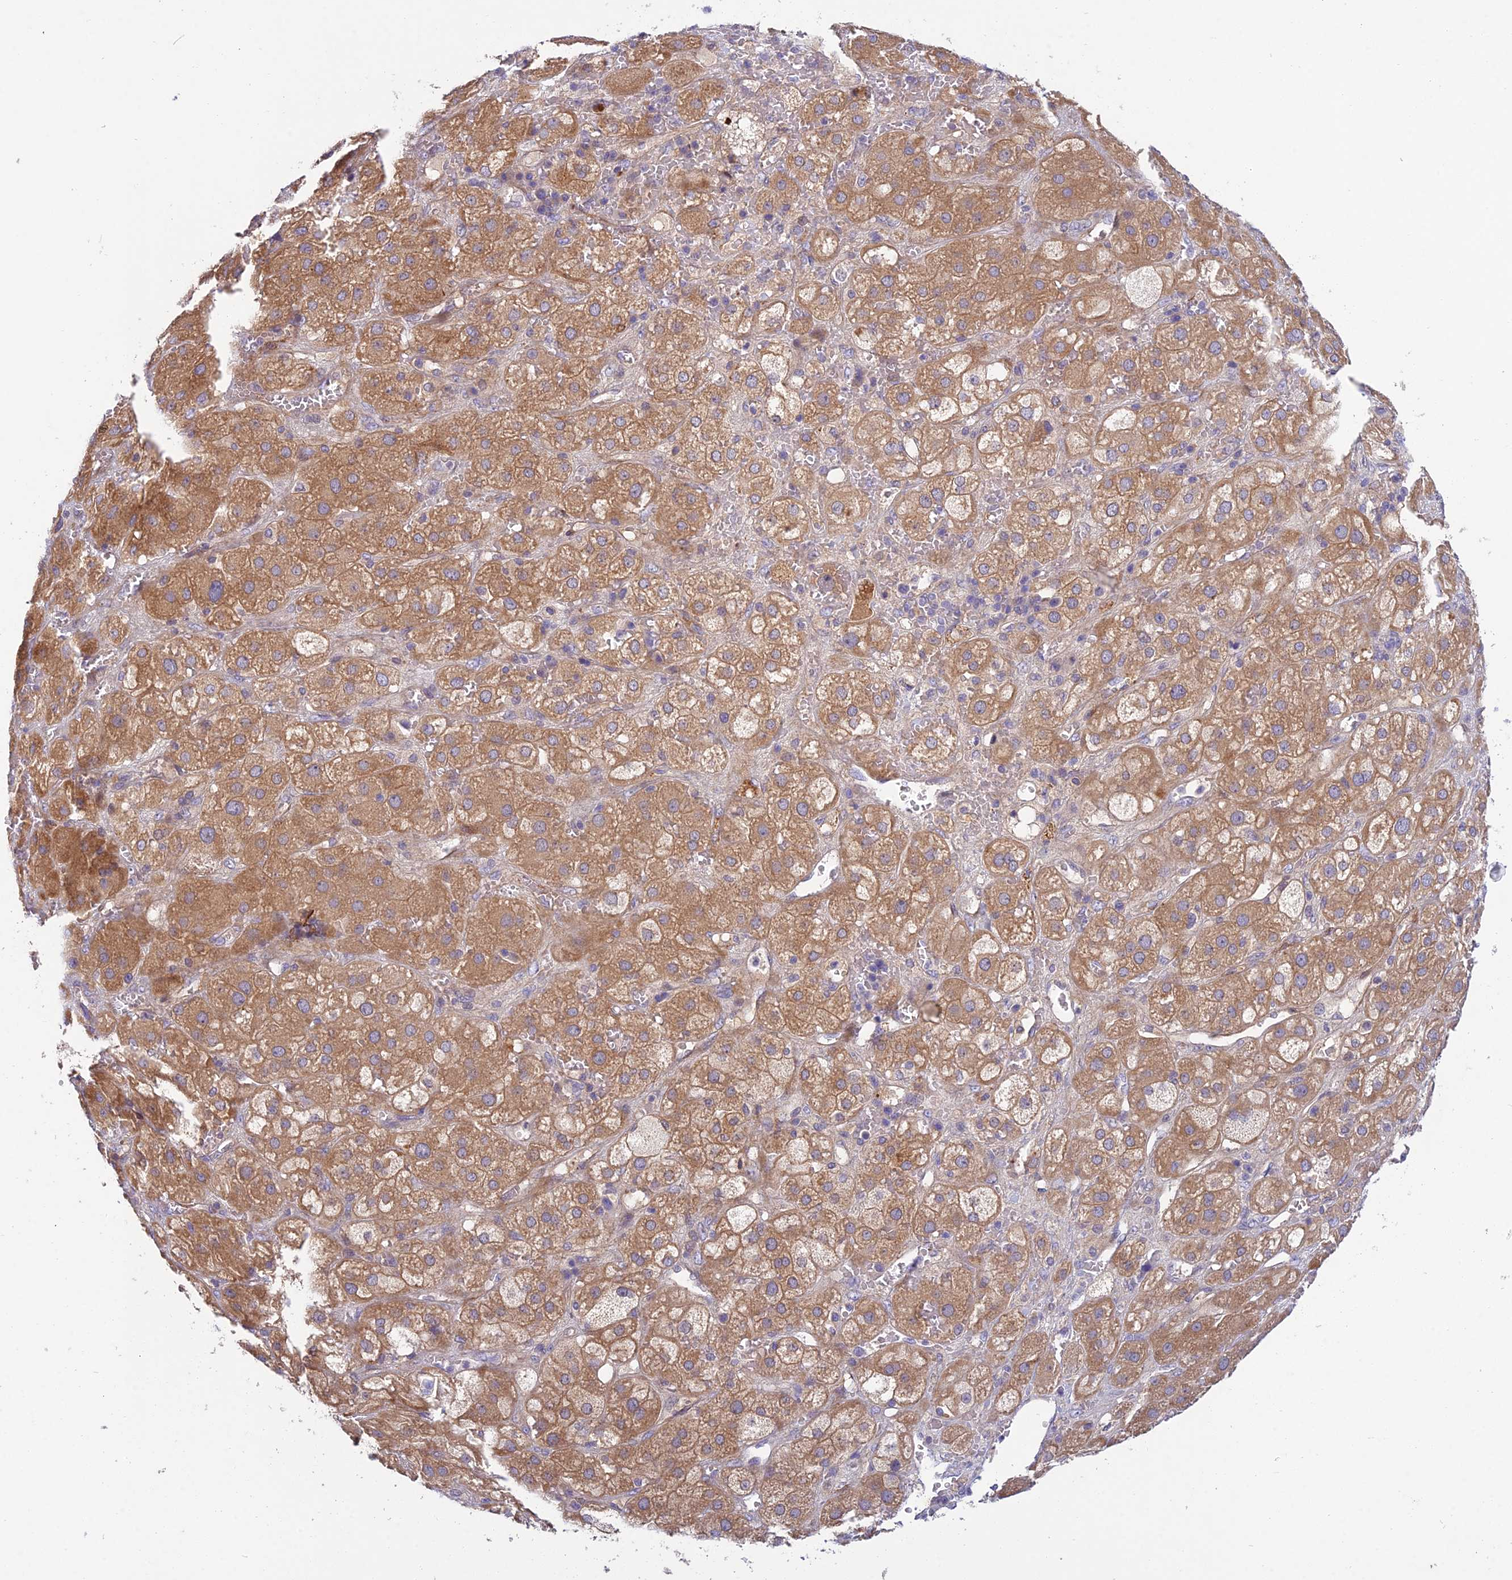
{"staining": {"intensity": "moderate", "quantity": ">75%", "location": "cytoplasmic/membranous"}, "tissue": "adrenal gland", "cell_type": "Glandular cells", "image_type": "normal", "snomed": [{"axis": "morphology", "description": "Normal tissue, NOS"}, {"axis": "topography", "description": "Adrenal gland"}], "caption": "Glandular cells exhibit medium levels of moderate cytoplasmic/membranous positivity in approximately >75% of cells in unremarkable adrenal gland. The staining was performed using DAB to visualize the protein expression in brown, while the nuclei were stained in blue with hematoxylin (Magnification: 20x).", "gene": "DUS2", "patient": {"sex": "female", "age": 47}}